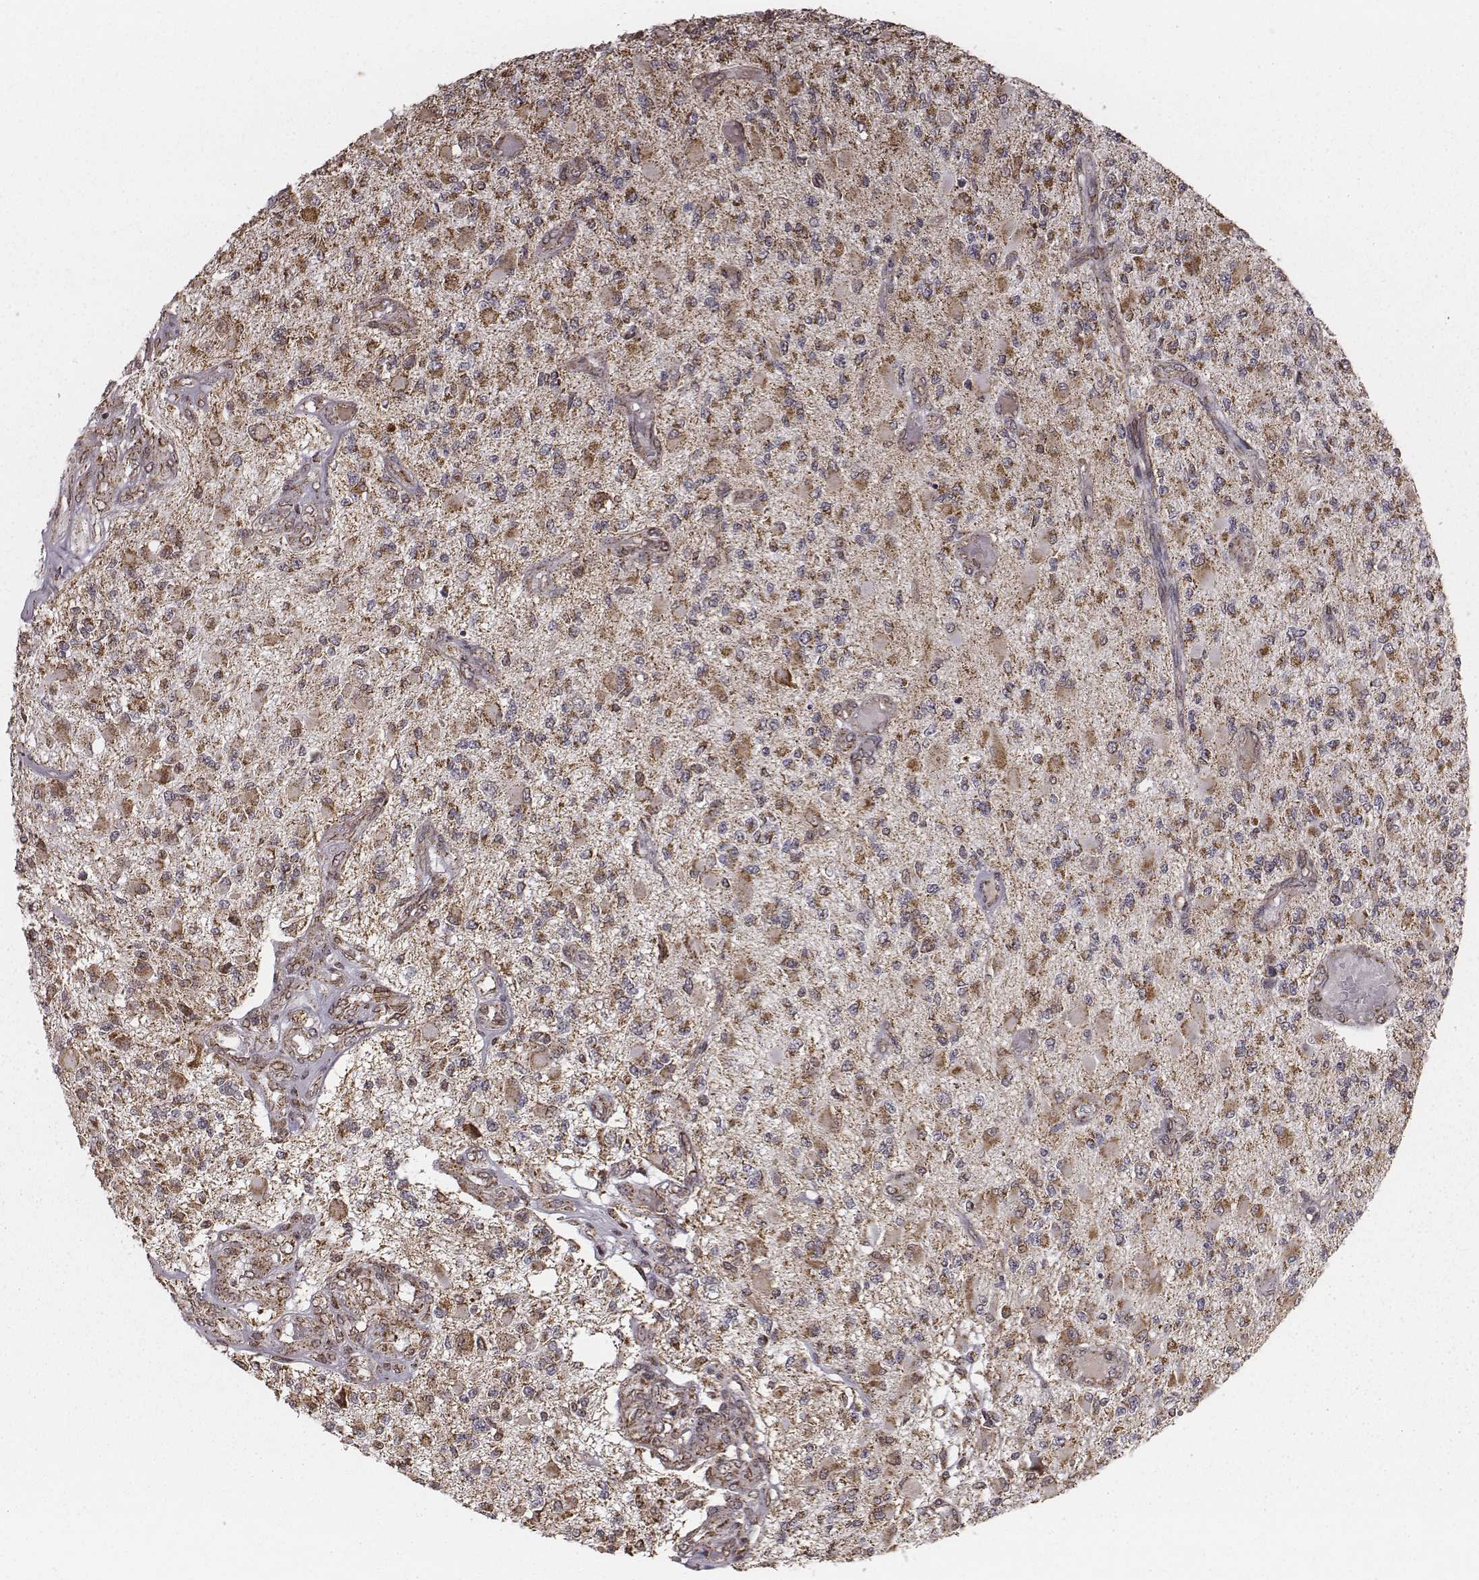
{"staining": {"intensity": "moderate", "quantity": ">75%", "location": "cytoplasmic/membranous"}, "tissue": "glioma", "cell_type": "Tumor cells", "image_type": "cancer", "snomed": [{"axis": "morphology", "description": "Glioma, malignant, High grade"}, {"axis": "topography", "description": "Brain"}], "caption": "The photomicrograph reveals staining of glioma, revealing moderate cytoplasmic/membranous protein staining (brown color) within tumor cells.", "gene": "ACOT2", "patient": {"sex": "female", "age": 63}}